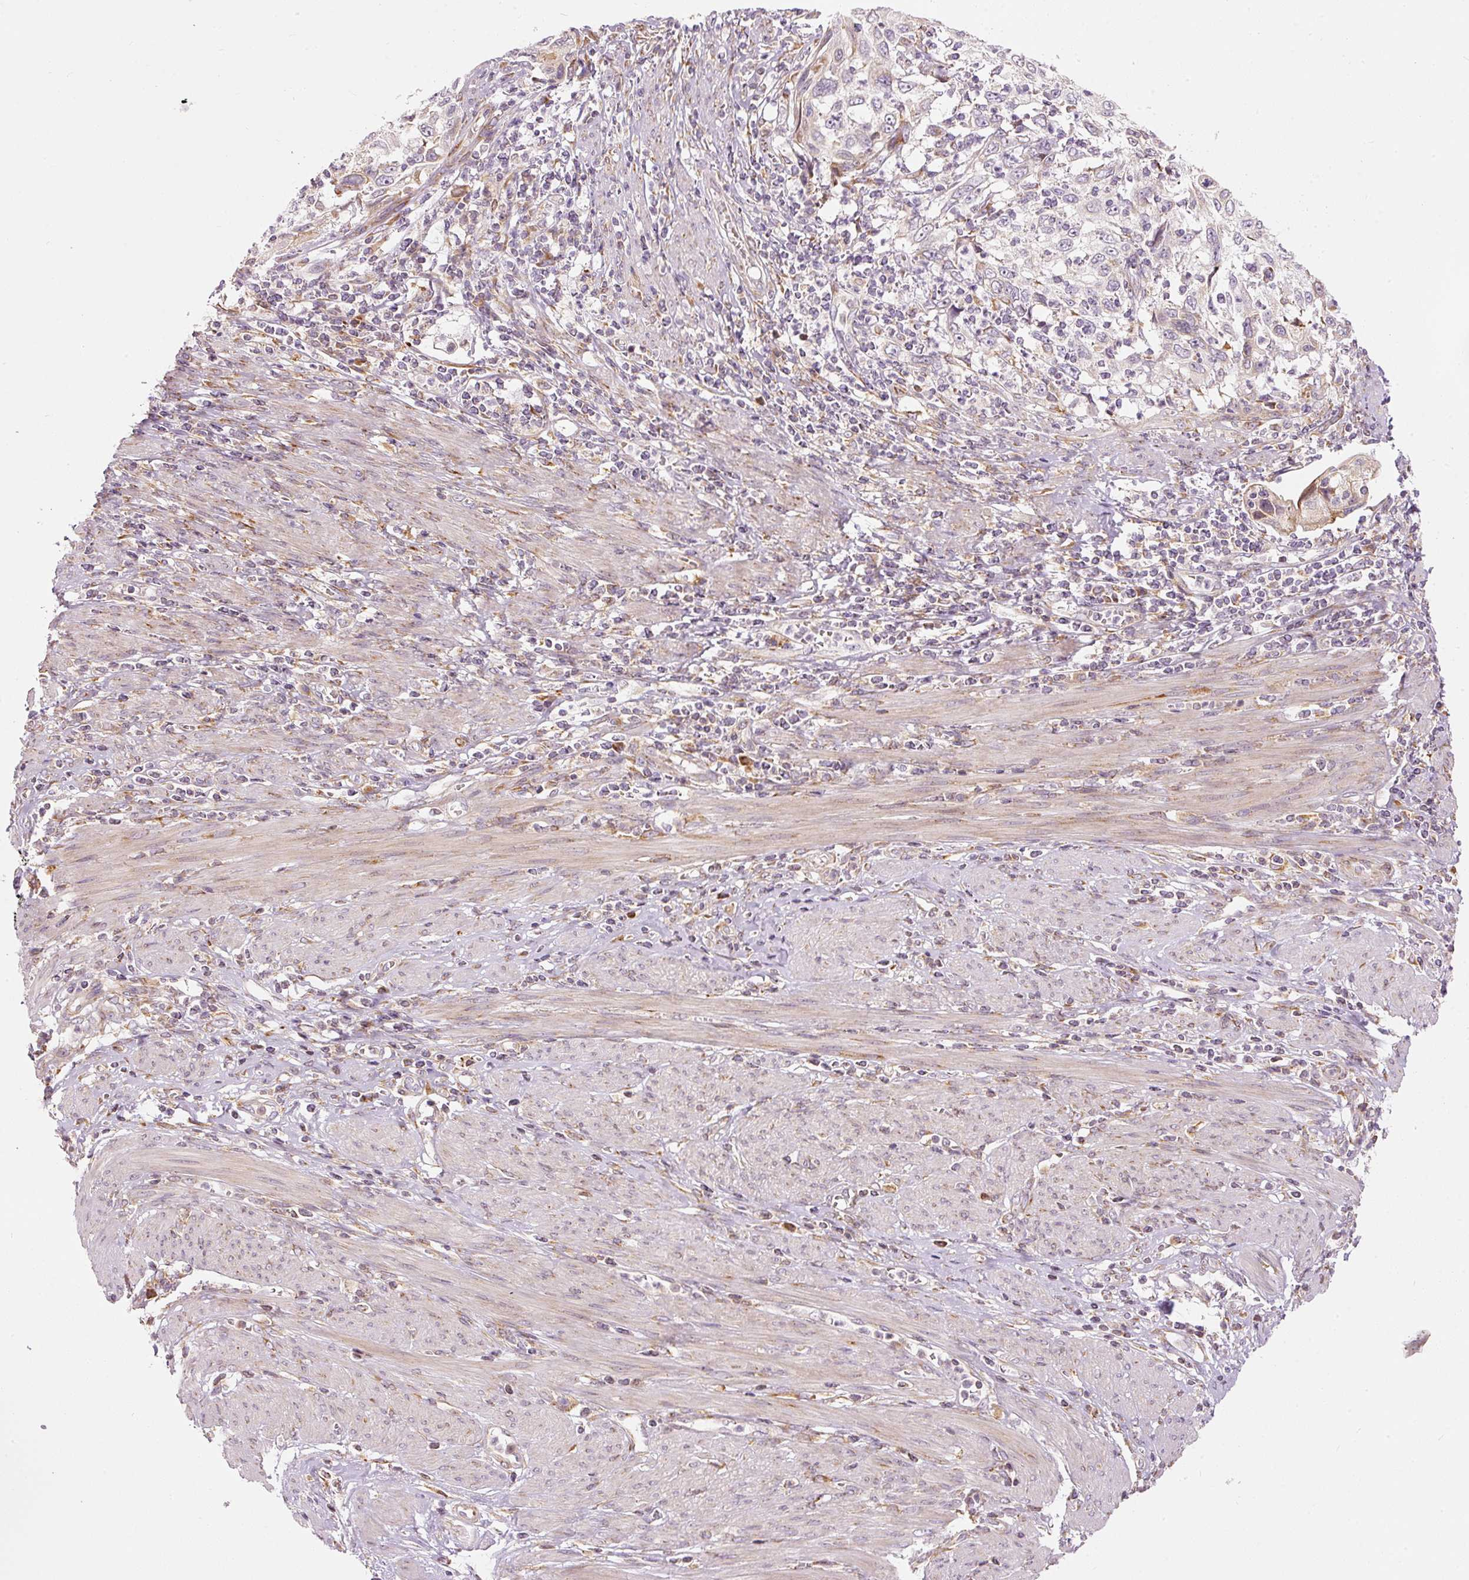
{"staining": {"intensity": "negative", "quantity": "none", "location": "none"}, "tissue": "cervical cancer", "cell_type": "Tumor cells", "image_type": "cancer", "snomed": [{"axis": "morphology", "description": "Squamous cell carcinoma, NOS"}, {"axis": "topography", "description": "Cervix"}], "caption": "This micrograph is of cervical cancer (squamous cell carcinoma) stained with immunohistochemistry (IHC) to label a protein in brown with the nuclei are counter-stained blue. There is no staining in tumor cells. Nuclei are stained in blue.", "gene": "SNAPC5", "patient": {"sex": "female", "age": 70}}